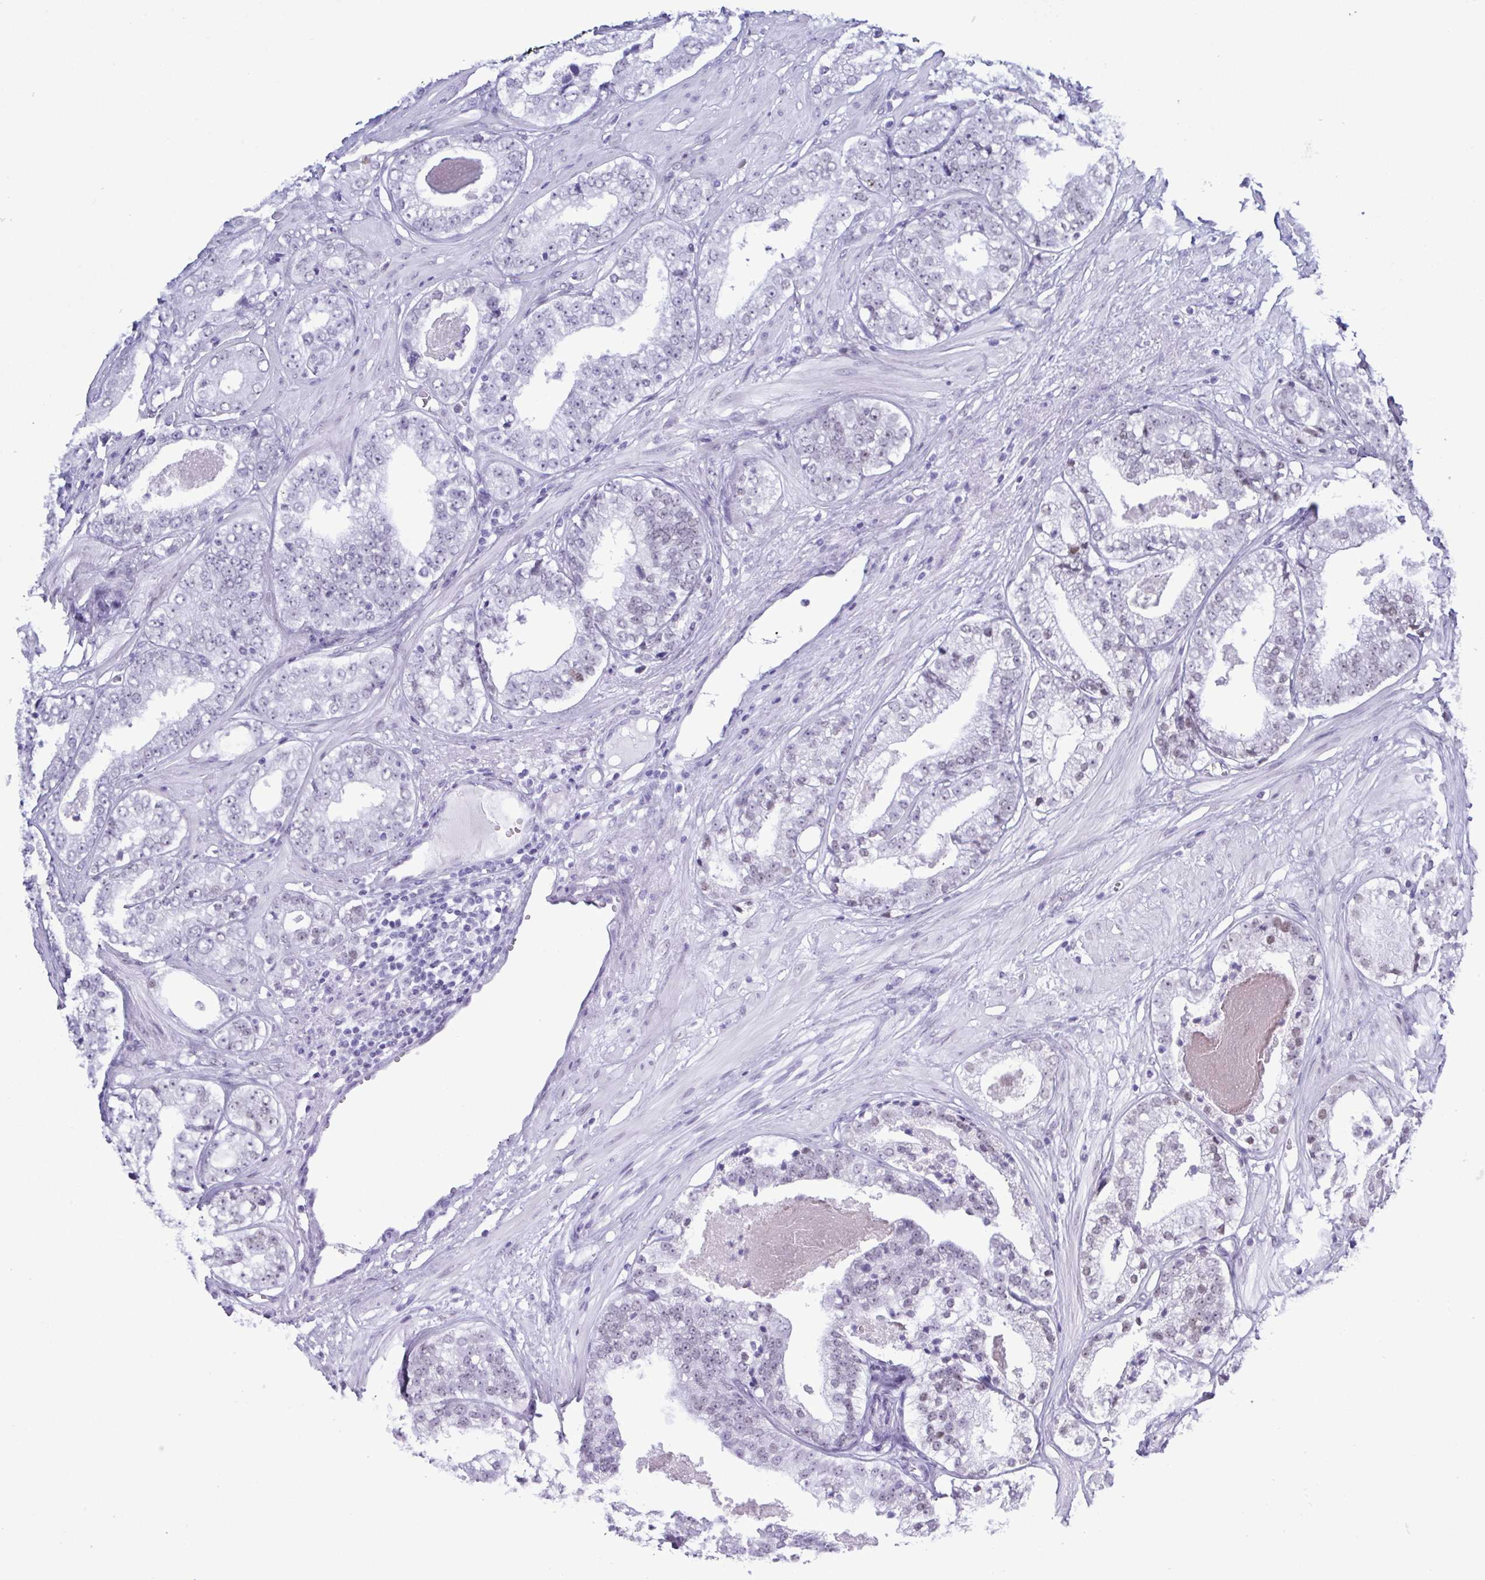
{"staining": {"intensity": "negative", "quantity": "none", "location": "none"}, "tissue": "prostate cancer", "cell_type": "Tumor cells", "image_type": "cancer", "snomed": [{"axis": "morphology", "description": "Adenocarcinoma, Low grade"}, {"axis": "topography", "description": "Prostate"}], "caption": "Immunohistochemical staining of human prostate adenocarcinoma (low-grade) exhibits no significant staining in tumor cells.", "gene": "SUGP2", "patient": {"sex": "male", "age": 60}}